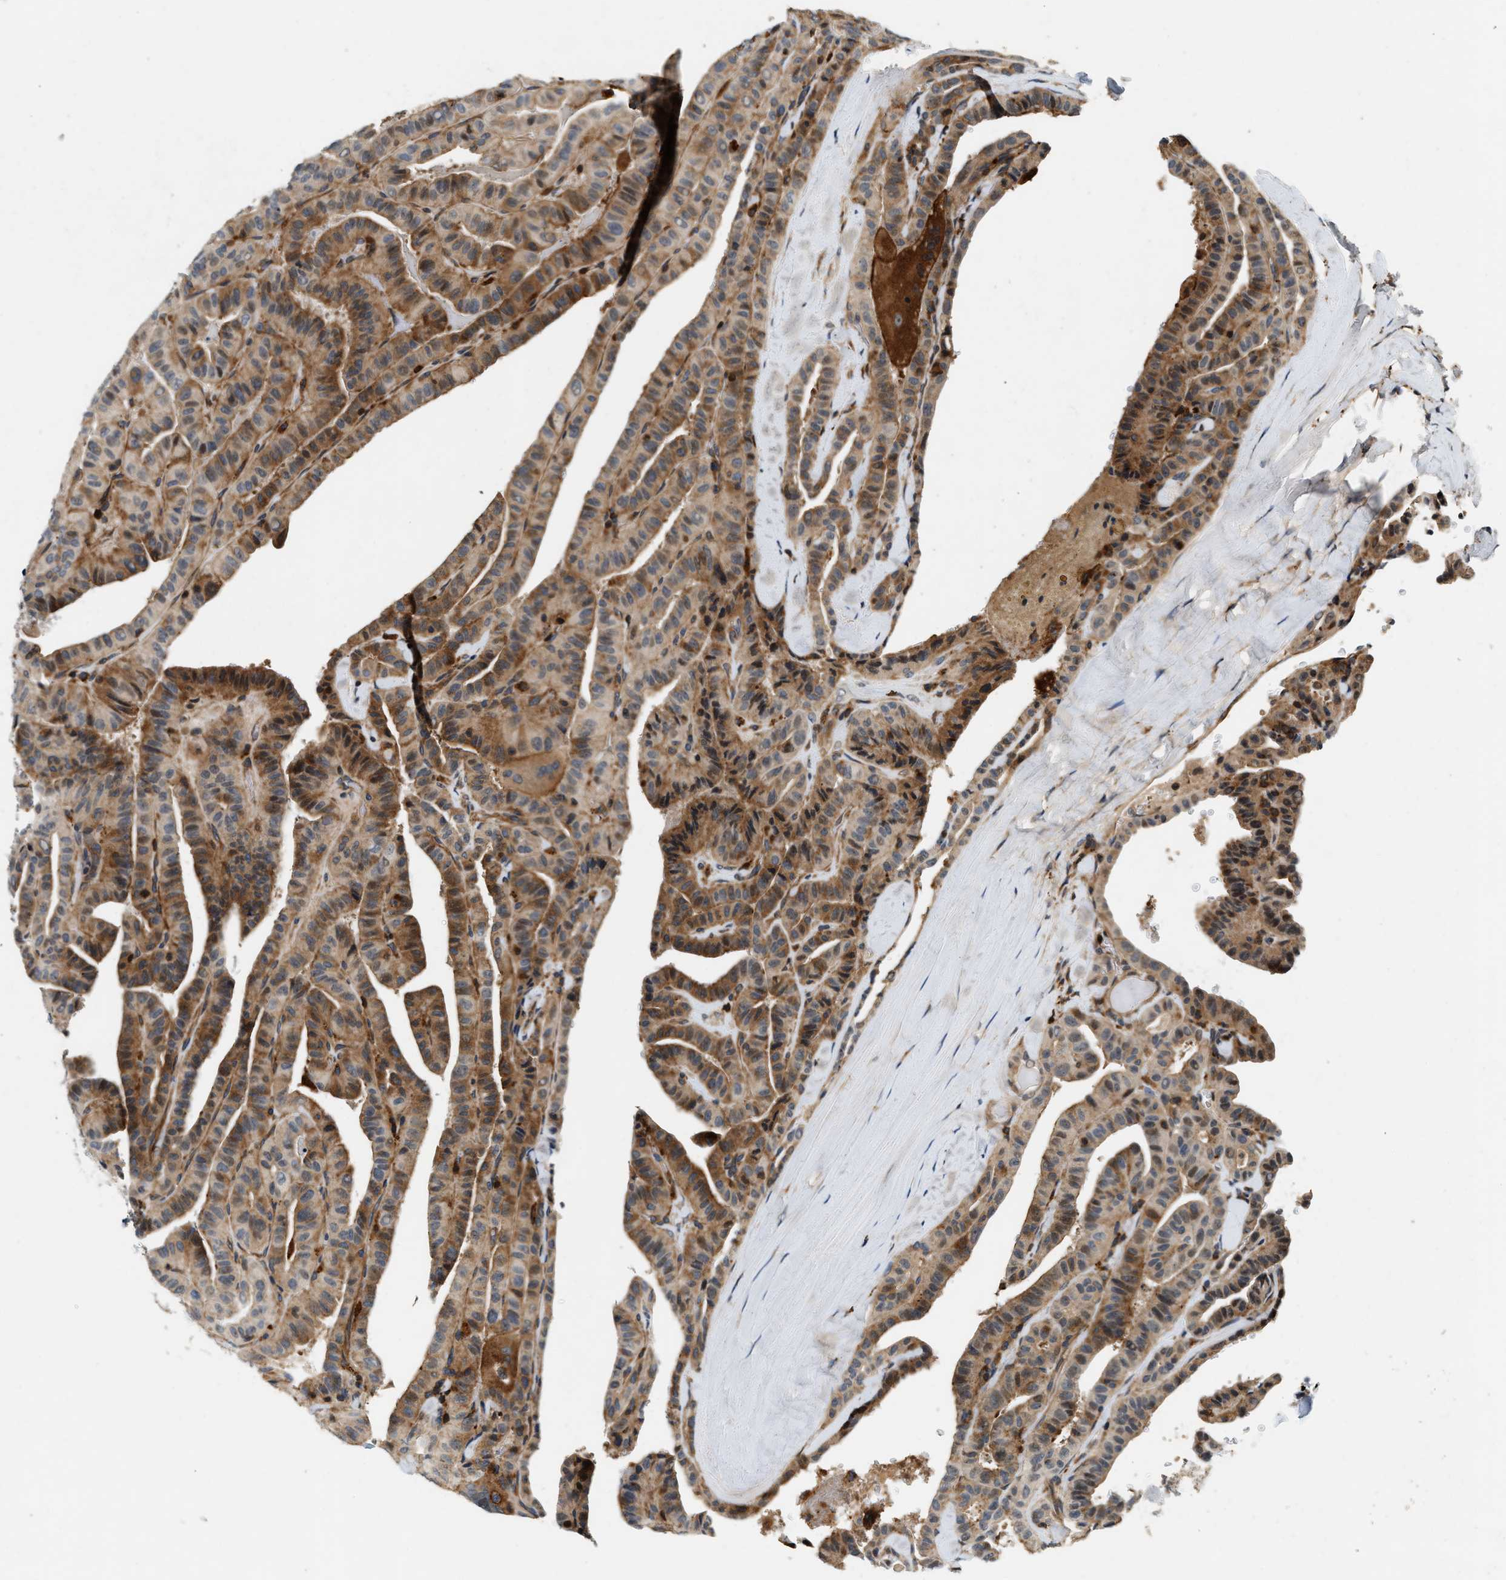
{"staining": {"intensity": "moderate", "quantity": ">75%", "location": "cytoplasmic/membranous"}, "tissue": "thyroid cancer", "cell_type": "Tumor cells", "image_type": "cancer", "snomed": [{"axis": "morphology", "description": "Papillary adenocarcinoma, NOS"}, {"axis": "topography", "description": "Thyroid gland"}], "caption": "Human thyroid cancer (papillary adenocarcinoma) stained with a protein marker shows moderate staining in tumor cells.", "gene": "SAMD9", "patient": {"sex": "male", "age": 77}}